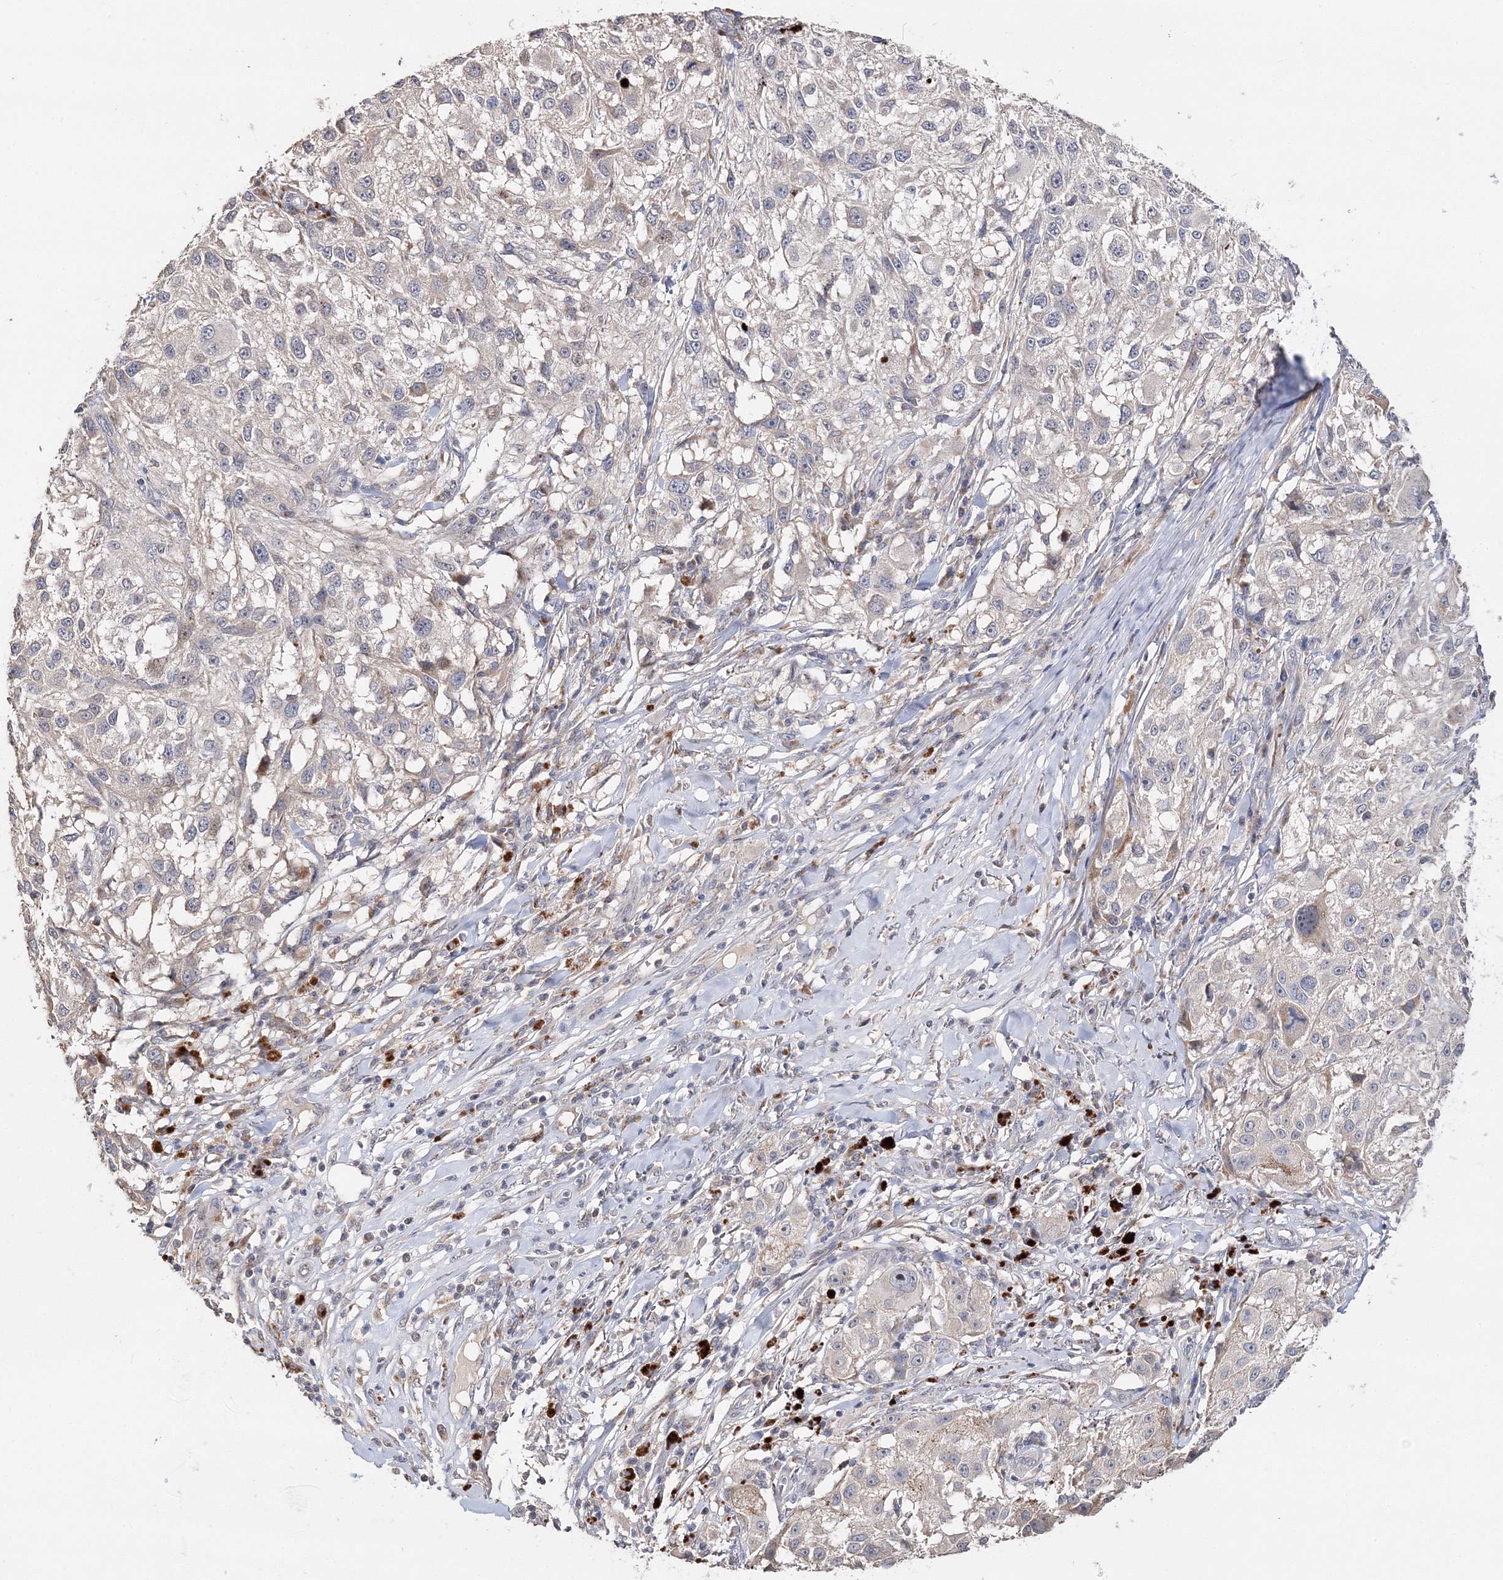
{"staining": {"intensity": "negative", "quantity": "none", "location": "none"}, "tissue": "melanoma", "cell_type": "Tumor cells", "image_type": "cancer", "snomed": [{"axis": "morphology", "description": "Necrosis, NOS"}, {"axis": "morphology", "description": "Malignant melanoma, NOS"}, {"axis": "topography", "description": "Skin"}], "caption": "Immunohistochemistry of human malignant melanoma reveals no staining in tumor cells.", "gene": "GJB5", "patient": {"sex": "female", "age": 87}}